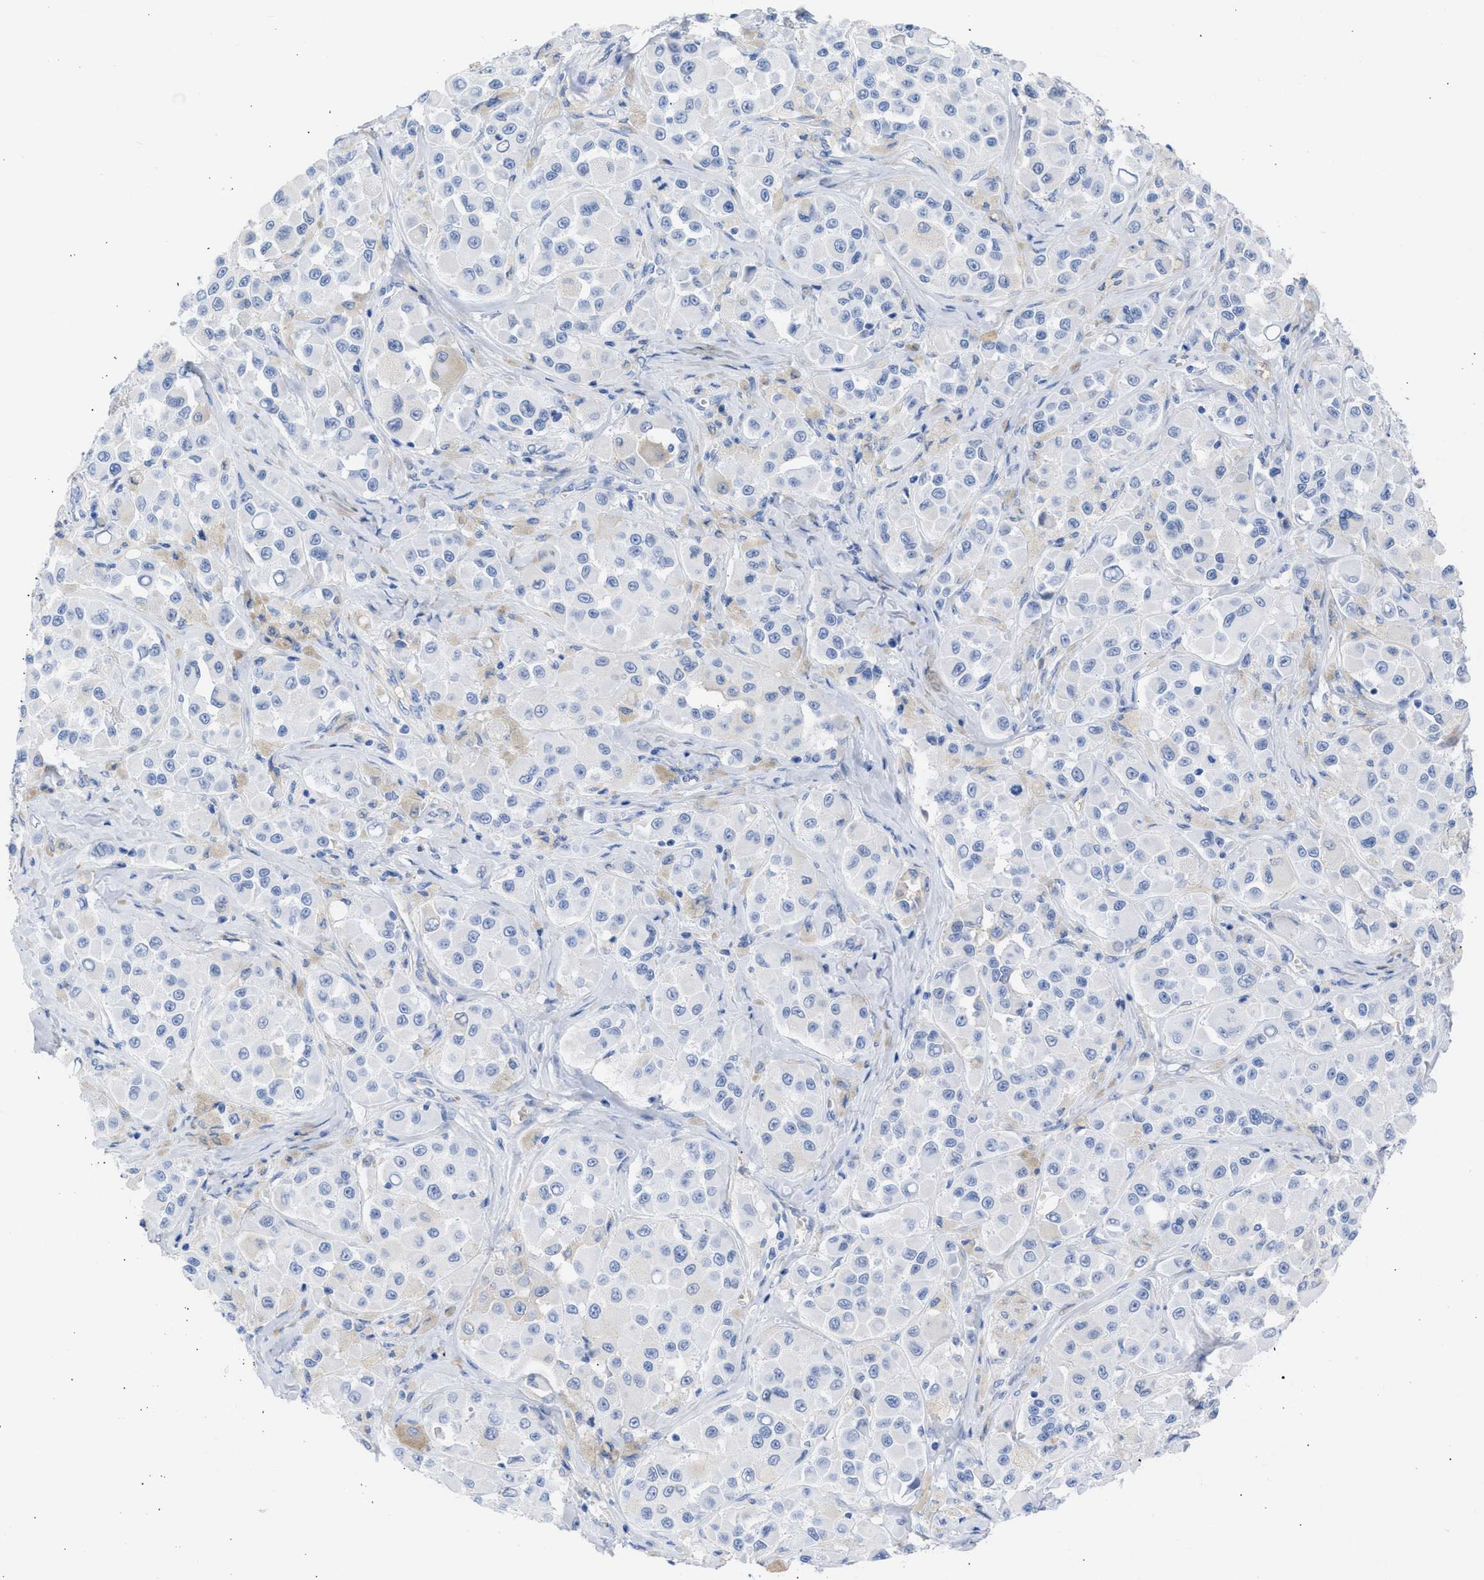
{"staining": {"intensity": "negative", "quantity": "none", "location": "none"}, "tissue": "melanoma", "cell_type": "Tumor cells", "image_type": "cancer", "snomed": [{"axis": "morphology", "description": "Malignant melanoma, NOS"}, {"axis": "topography", "description": "Skin"}], "caption": "Malignant melanoma was stained to show a protein in brown. There is no significant expression in tumor cells.", "gene": "RSPH1", "patient": {"sex": "male", "age": 84}}